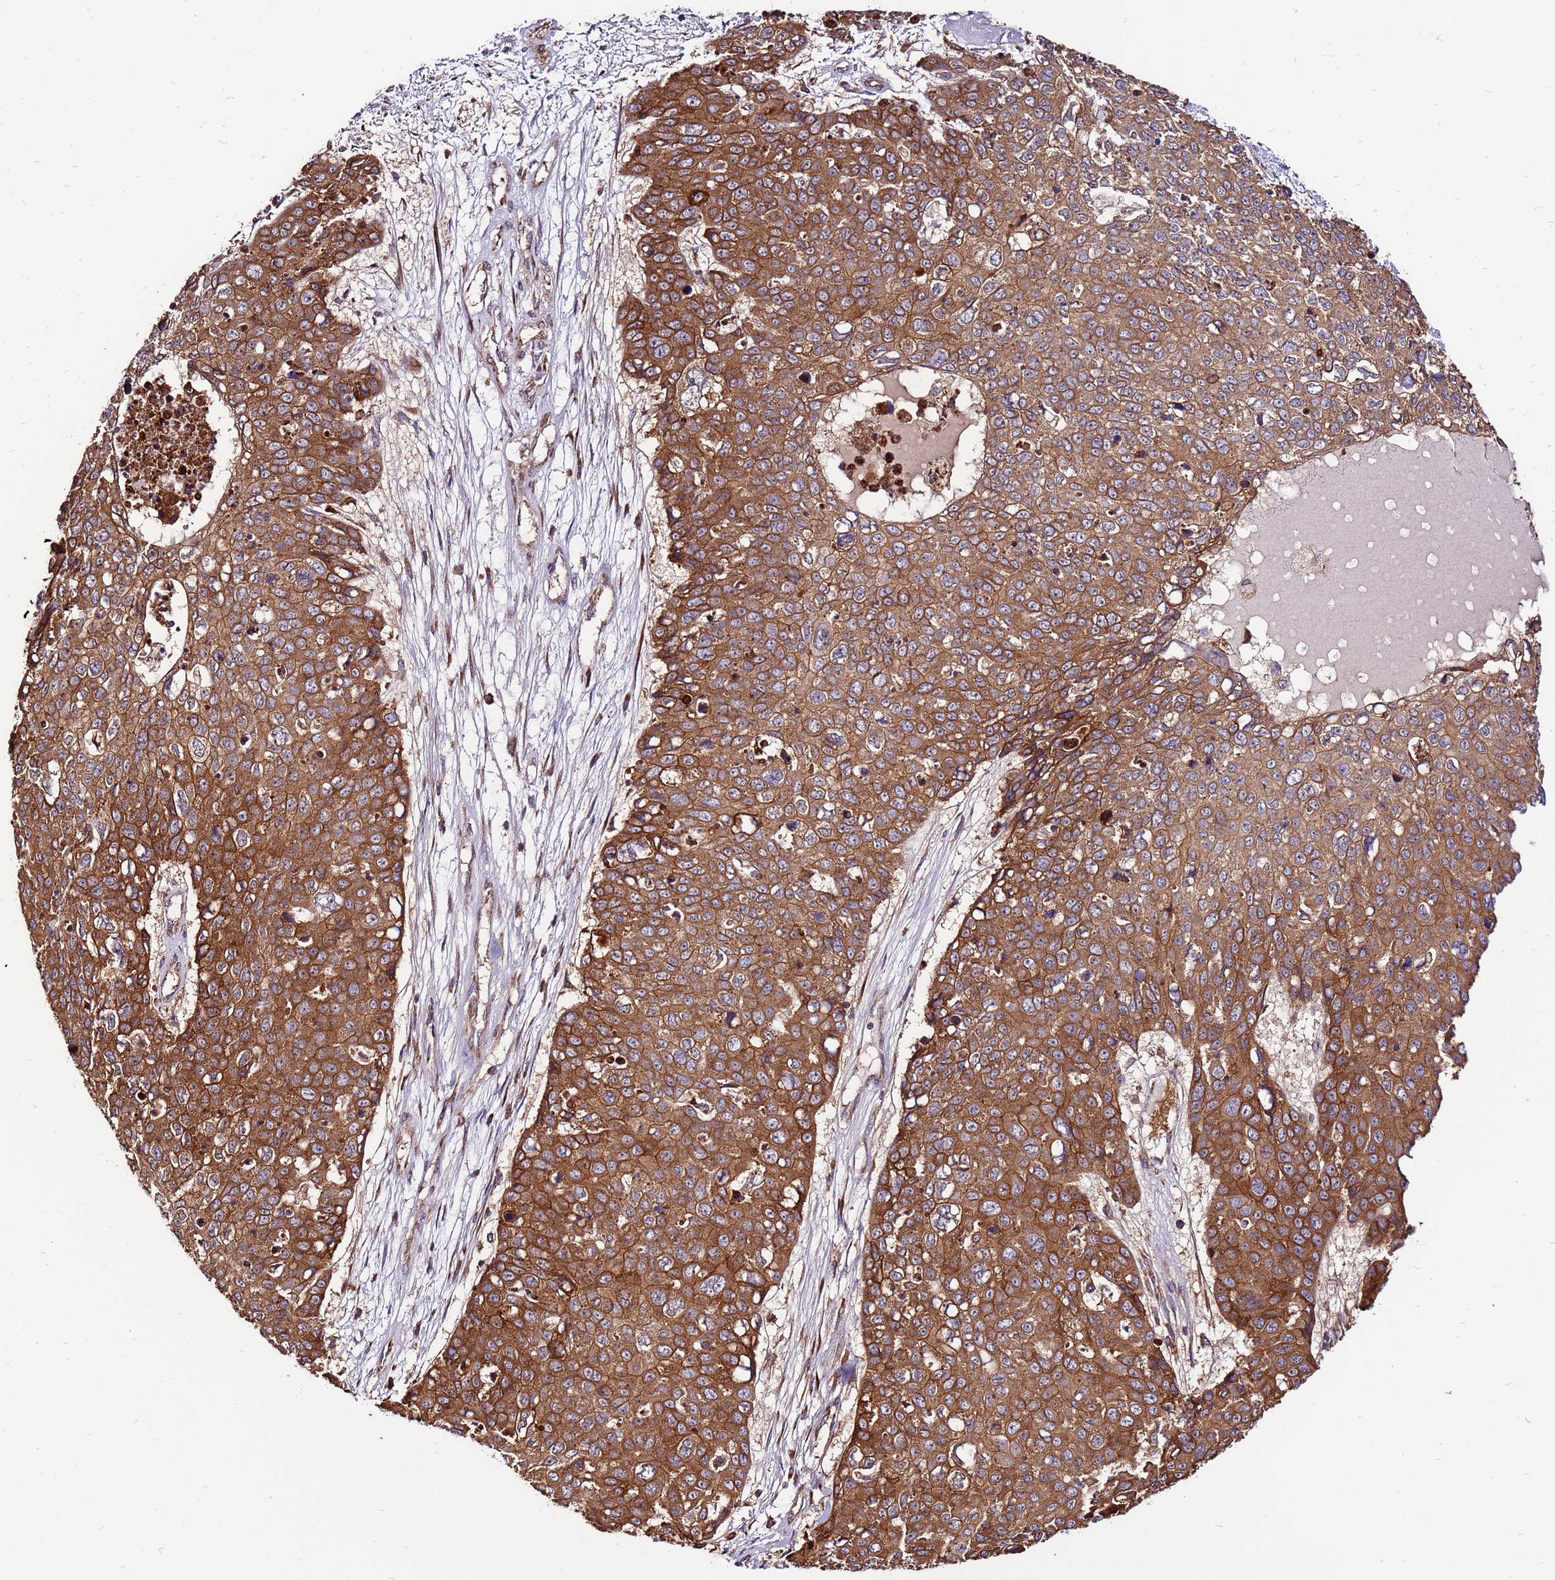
{"staining": {"intensity": "strong", "quantity": ">75%", "location": "cytoplasmic/membranous"}, "tissue": "skin cancer", "cell_type": "Tumor cells", "image_type": "cancer", "snomed": [{"axis": "morphology", "description": "Squamous cell carcinoma, NOS"}, {"axis": "topography", "description": "Skin"}], "caption": "Immunohistochemistry (IHC) image of skin cancer (squamous cell carcinoma) stained for a protein (brown), which exhibits high levels of strong cytoplasmic/membranous expression in approximately >75% of tumor cells.", "gene": "SLC44A5", "patient": {"sex": "male", "age": 71}}